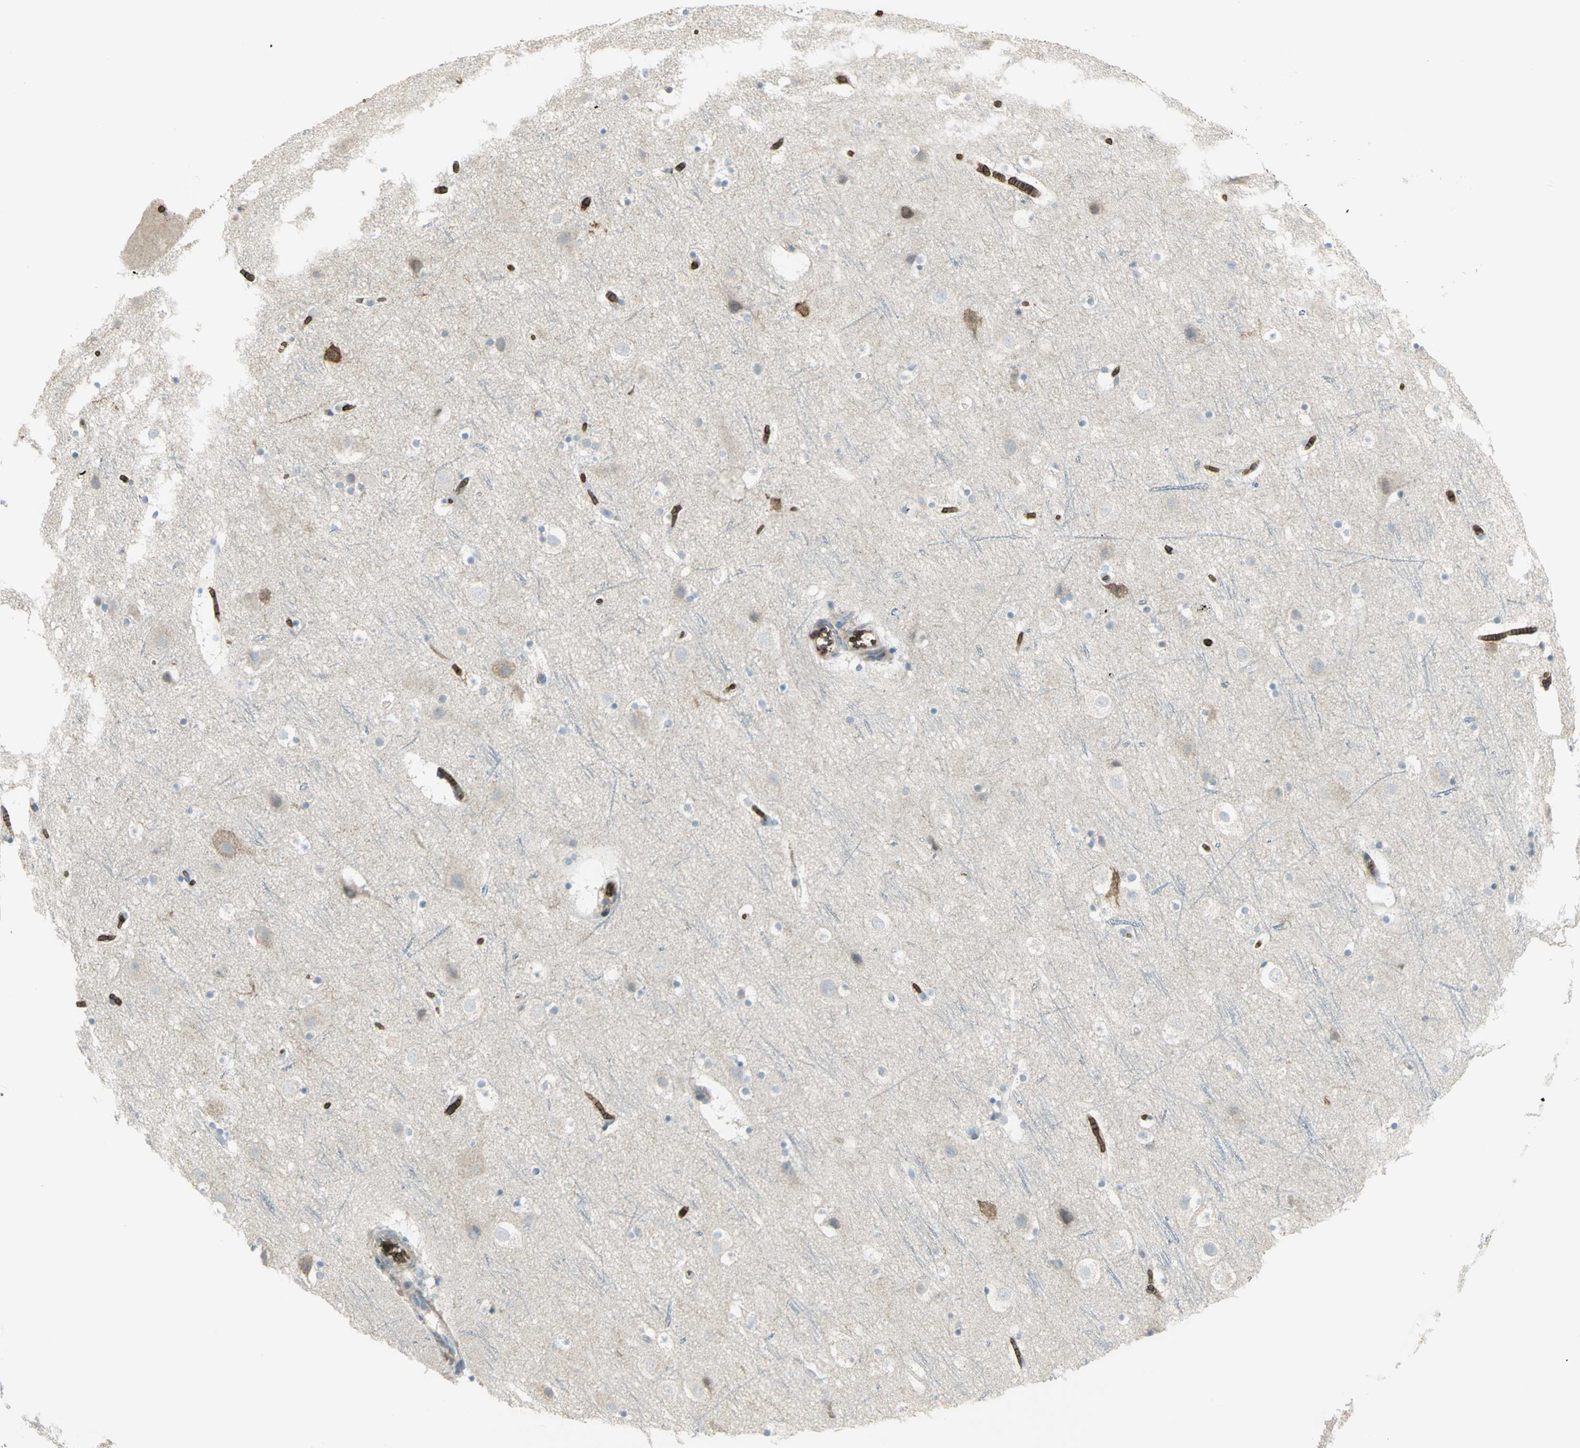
{"staining": {"intensity": "negative", "quantity": "none", "location": "none"}, "tissue": "cerebral cortex", "cell_type": "Endothelial cells", "image_type": "normal", "snomed": [{"axis": "morphology", "description": "Normal tissue, NOS"}, {"axis": "topography", "description": "Cerebral cortex"}], "caption": "Endothelial cells are negative for protein expression in benign human cerebral cortex. (DAB IHC visualized using brightfield microscopy, high magnification).", "gene": "ANK1", "patient": {"sex": "male", "age": 45}}